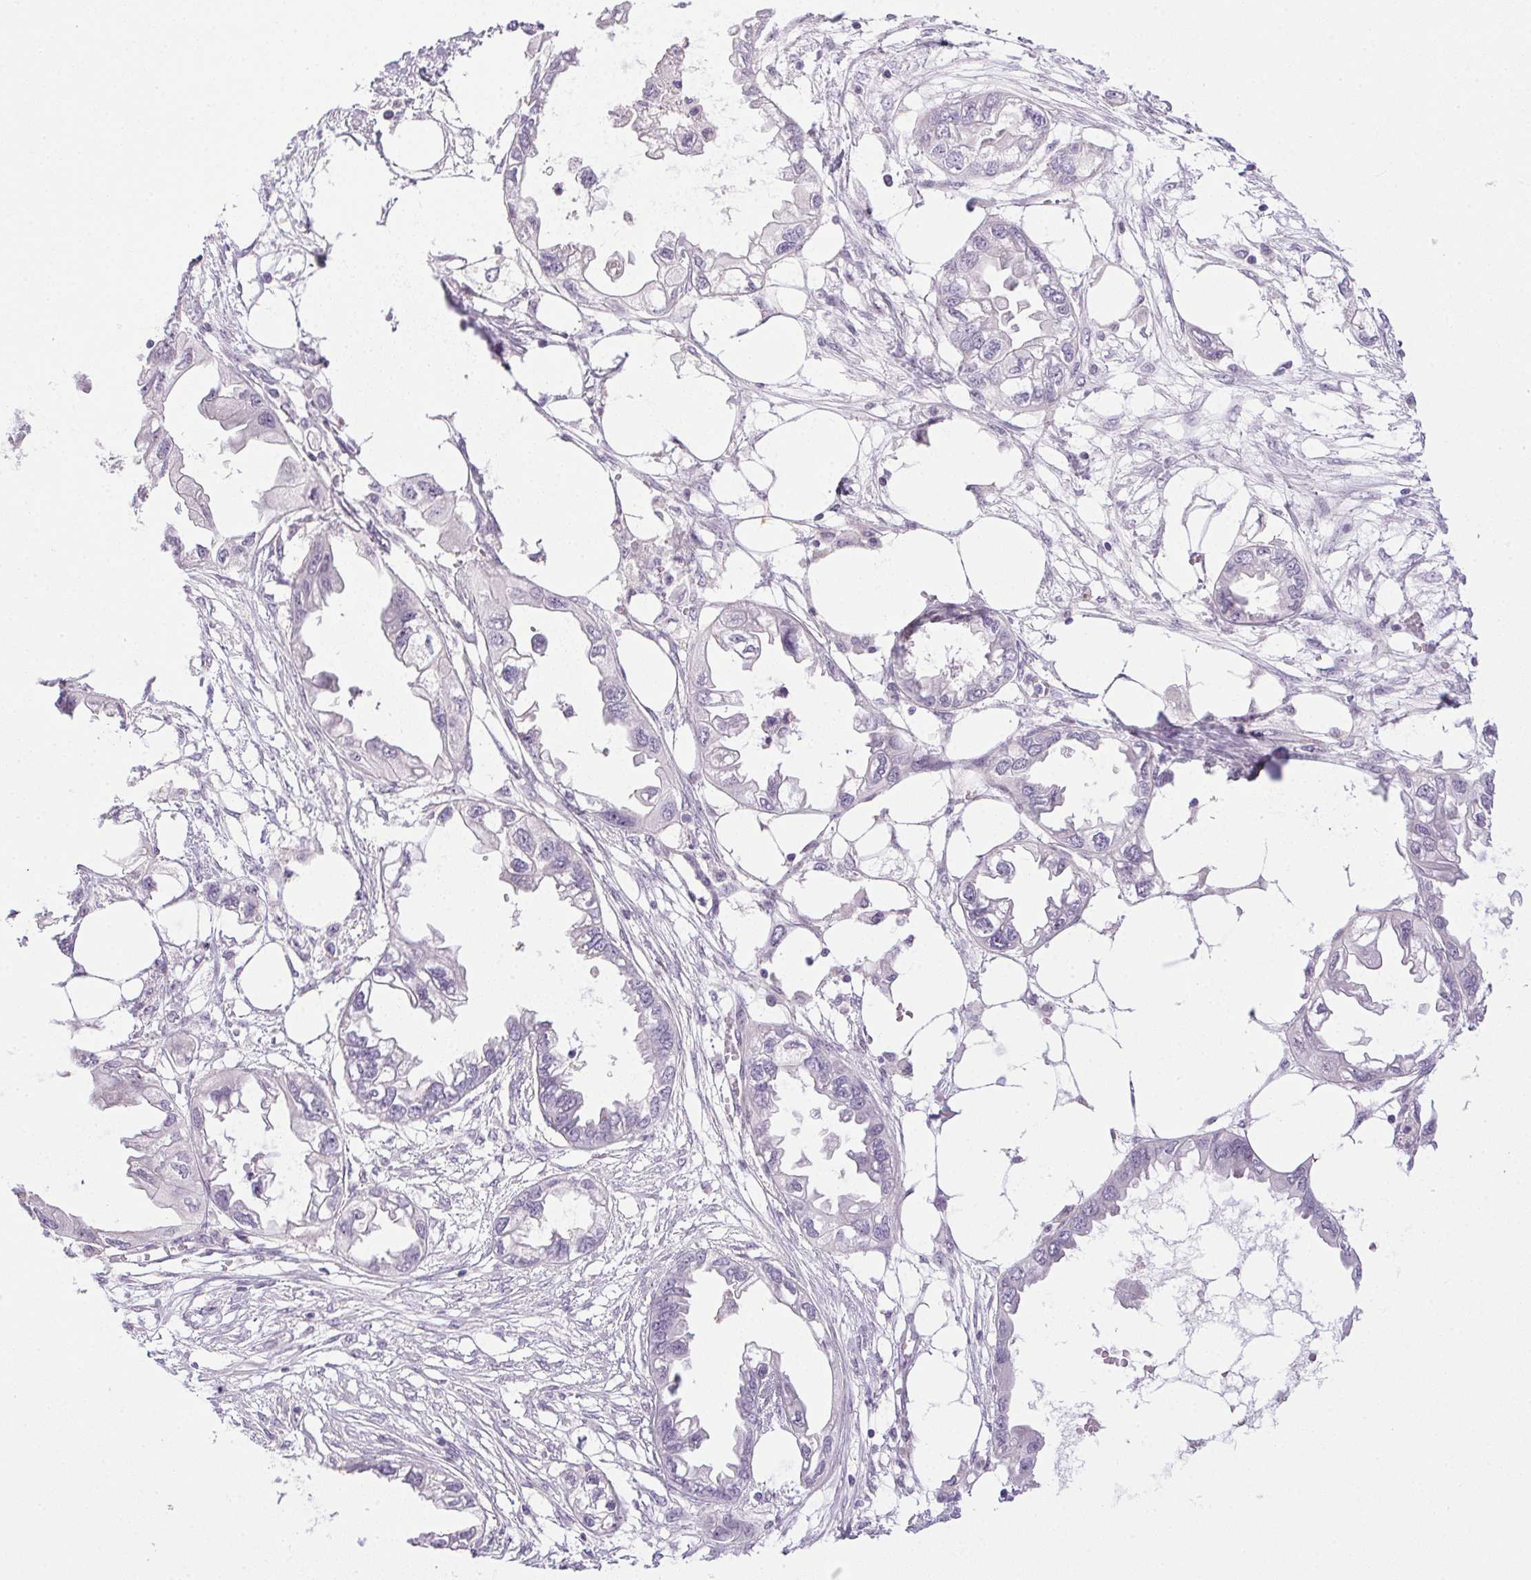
{"staining": {"intensity": "negative", "quantity": "none", "location": "none"}, "tissue": "endometrial cancer", "cell_type": "Tumor cells", "image_type": "cancer", "snomed": [{"axis": "morphology", "description": "Adenocarcinoma, NOS"}, {"axis": "morphology", "description": "Adenocarcinoma, metastatic, NOS"}, {"axis": "topography", "description": "Adipose tissue"}, {"axis": "topography", "description": "Endometrium"}], "caption": "The photomicrograph reveals no staining of tumor cells in endometrial metastatic adenocarcinoma.", "gene": "PRL", "patient": {"sex": "female", "age": 67}}